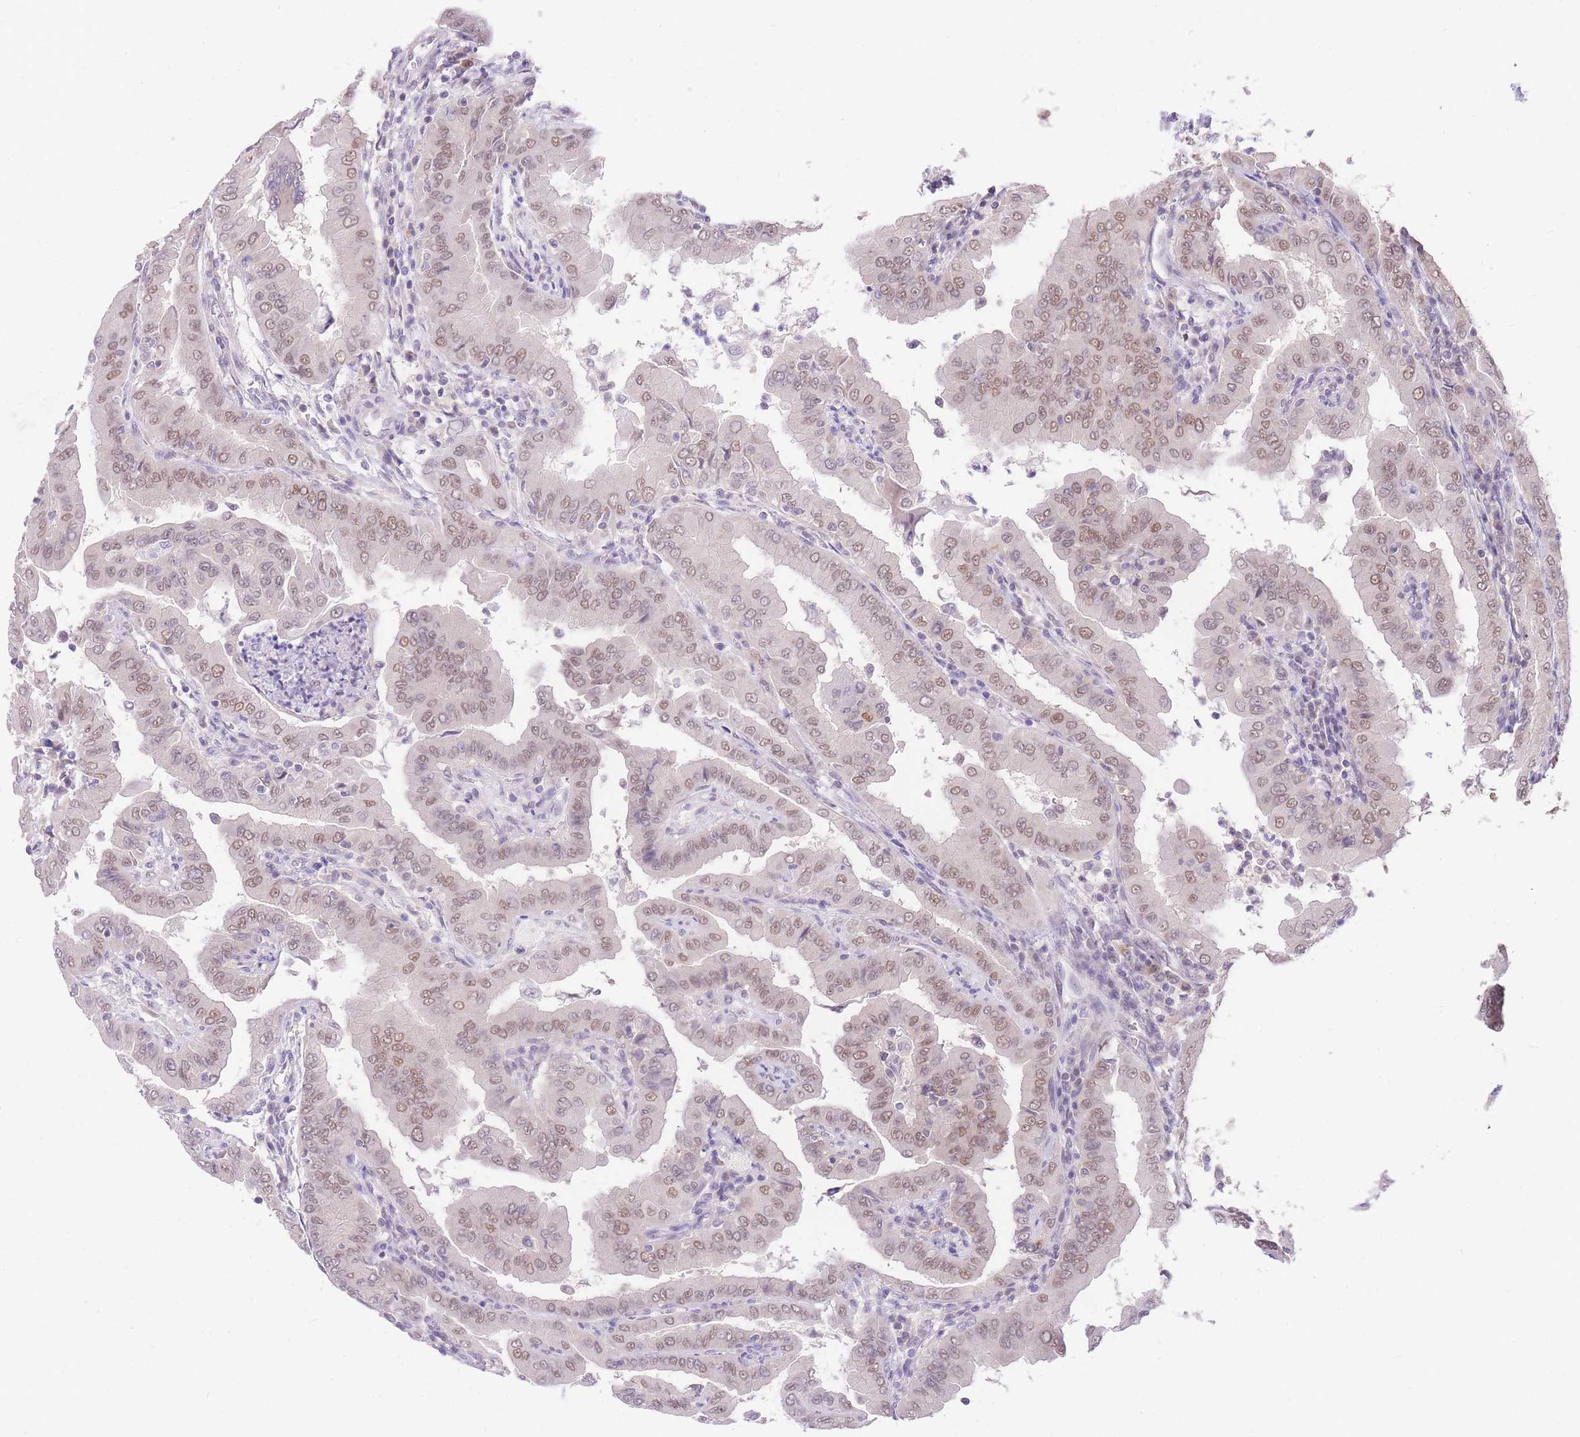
{"staining": {"intensity": "moderate", "quantity": ">75%", "location": "nuclear"}, "tissue": "thyroid cancer", "cell_type": "Tumor cells", "image_type": "cancer", "snomed": [{"axis": "morphology", "description": "Papillary adenocarcinoma, NOS"}, {"axis": "topography", "description": "Thyroid gland"}], "caption": "This histopathology image demonstrates IHC staining of human papillary adenocarcinoma (thyroid), with medium moderate nuclear expression in about >75% of tumor cells.", "gene": "UBXN7", "patient": {"sex": "male", "age": 33}}